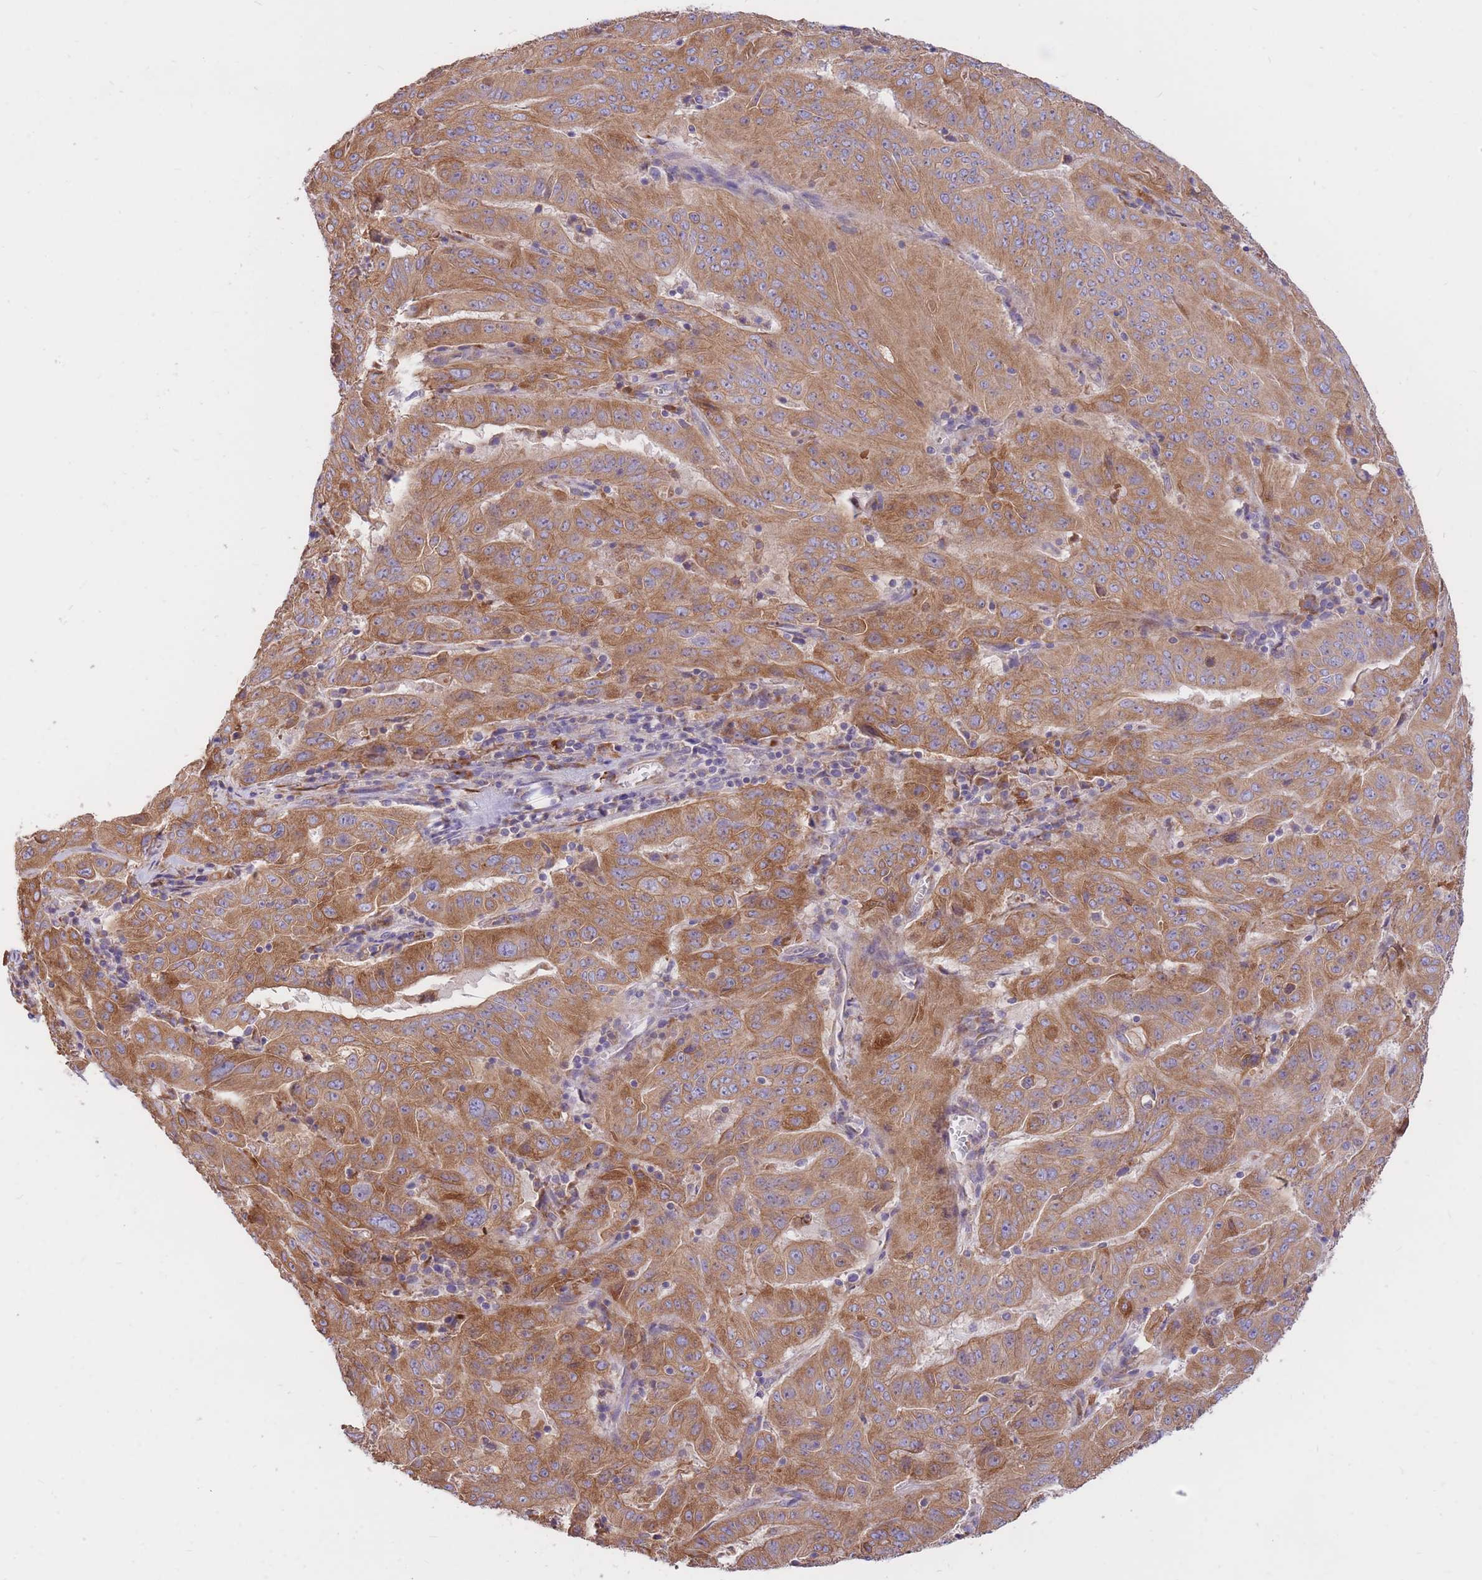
{"staining": {"intensity": "moderate", "quantity": ">75%", "location": "cytoplasmic/membranous"}, "tissue": "pancreatic cancer", "cell_type": "Tumor cells", "image_type": "cancer", "snomed": [{"axis": "morphology", "description": "Adenocarcinoma, NOS"}, {"axis": "topography", "description": "Pancreas"}], "caption": "IHC photomicrograph of human pancreatic cancer (adenocarcinoma) stained for a protein (brown), which displays medium levels of moderate cytoplasmic/membranous expression in about >75% of tumor cells.", "gene": "GBP7", "patient": {"sex": "male", "age": 63}}